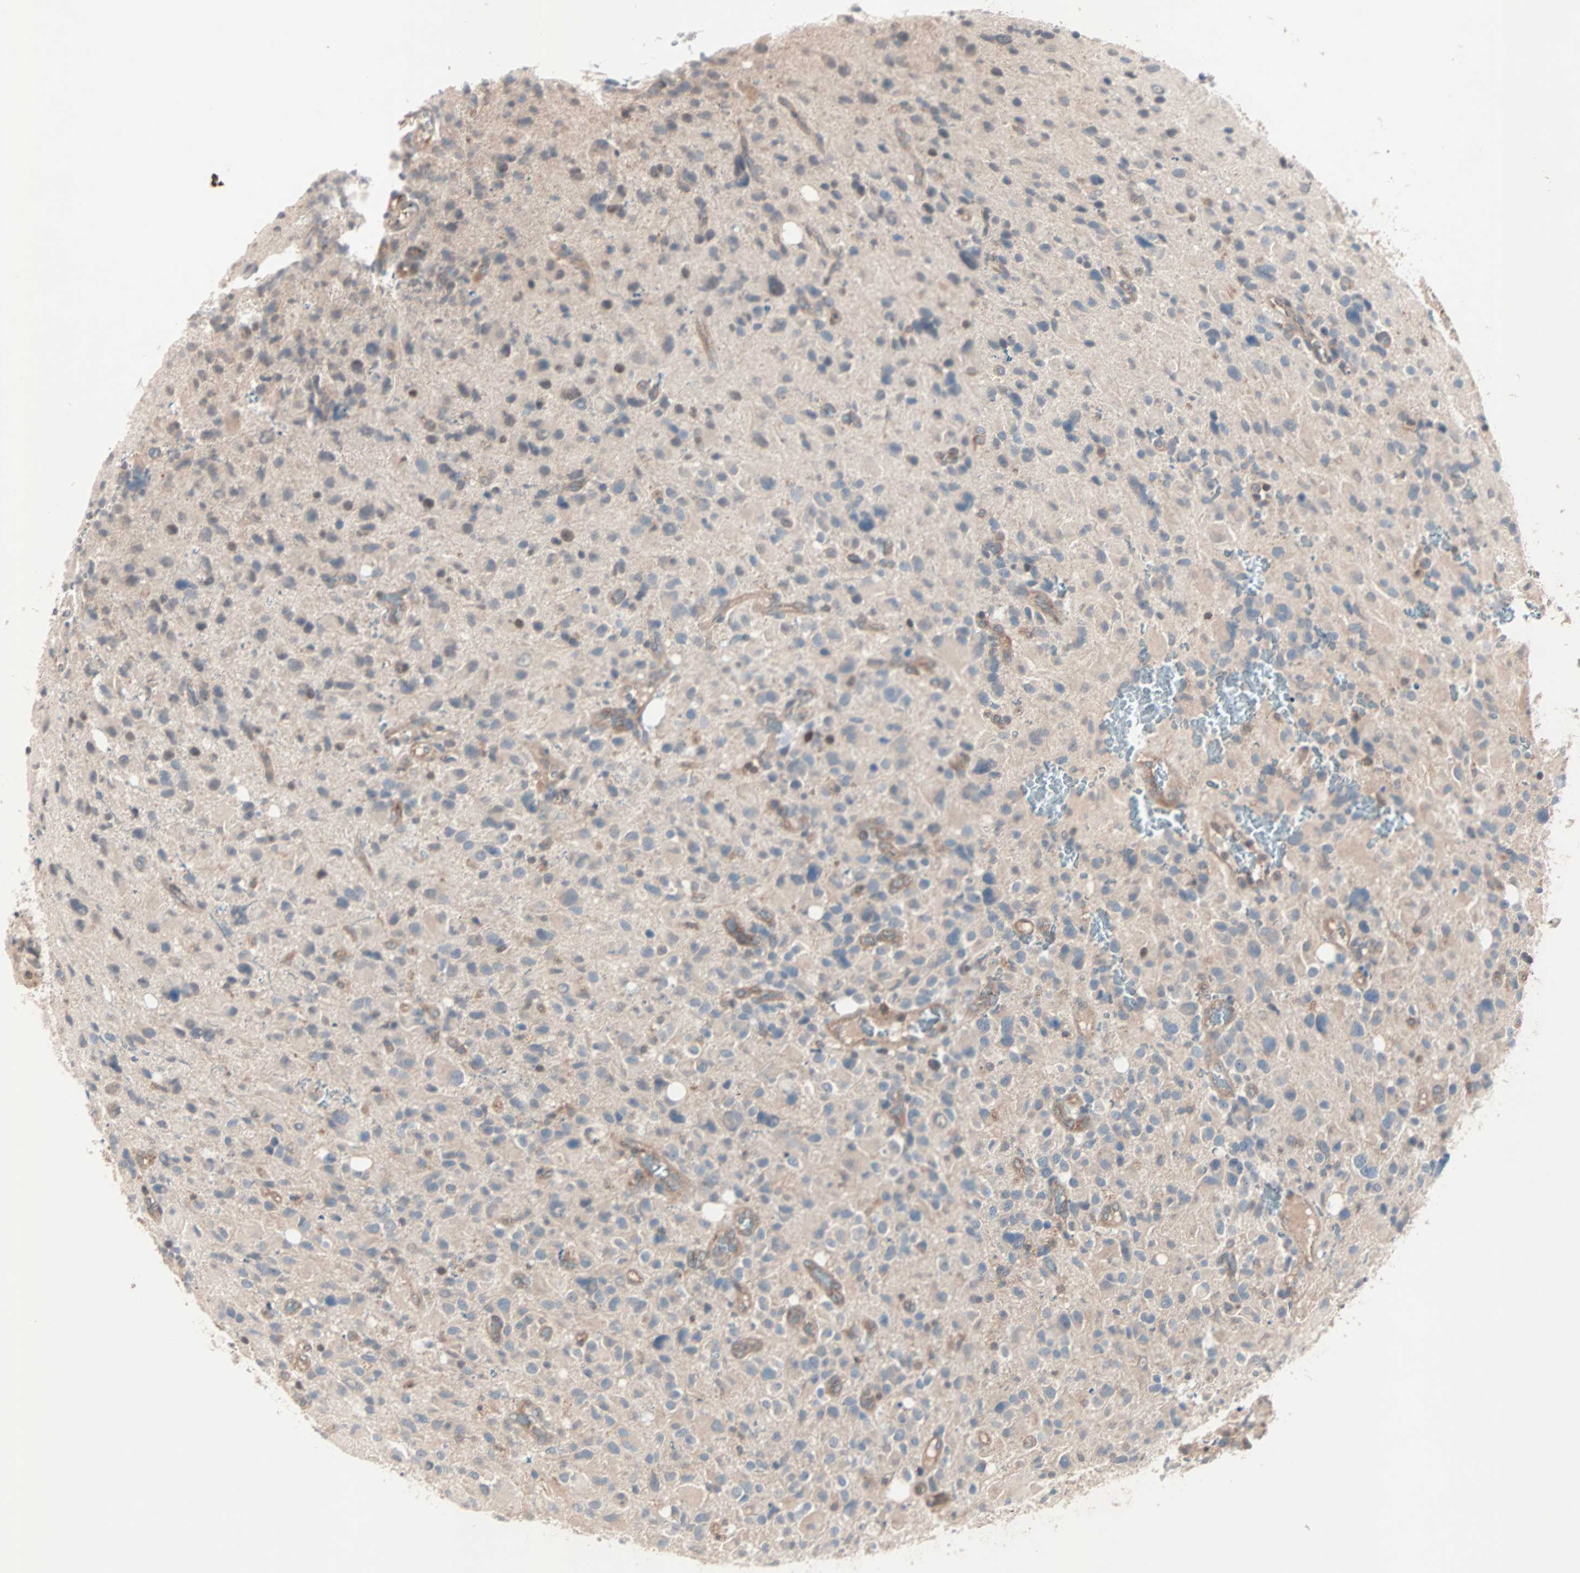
{"staining": {"intensity": "weak", "quantity": "<25%", "location": "cytoplasmic/membranous"}, "tissue": "glioma", "cell_type": "Tumor cells", "image_type": "cancer", "snomed": [{"axis": "morphology", "description": "Glioma, malignant, High grade"}, {"axis": "topography", "description": "Brain"}], "caption": "Malignant glioma (high-grade) was stained to show a protein in brown. There is no significant staining in tumor cells.", "gene": "CAD", "patient": {"sex": "male", "age": 48}}